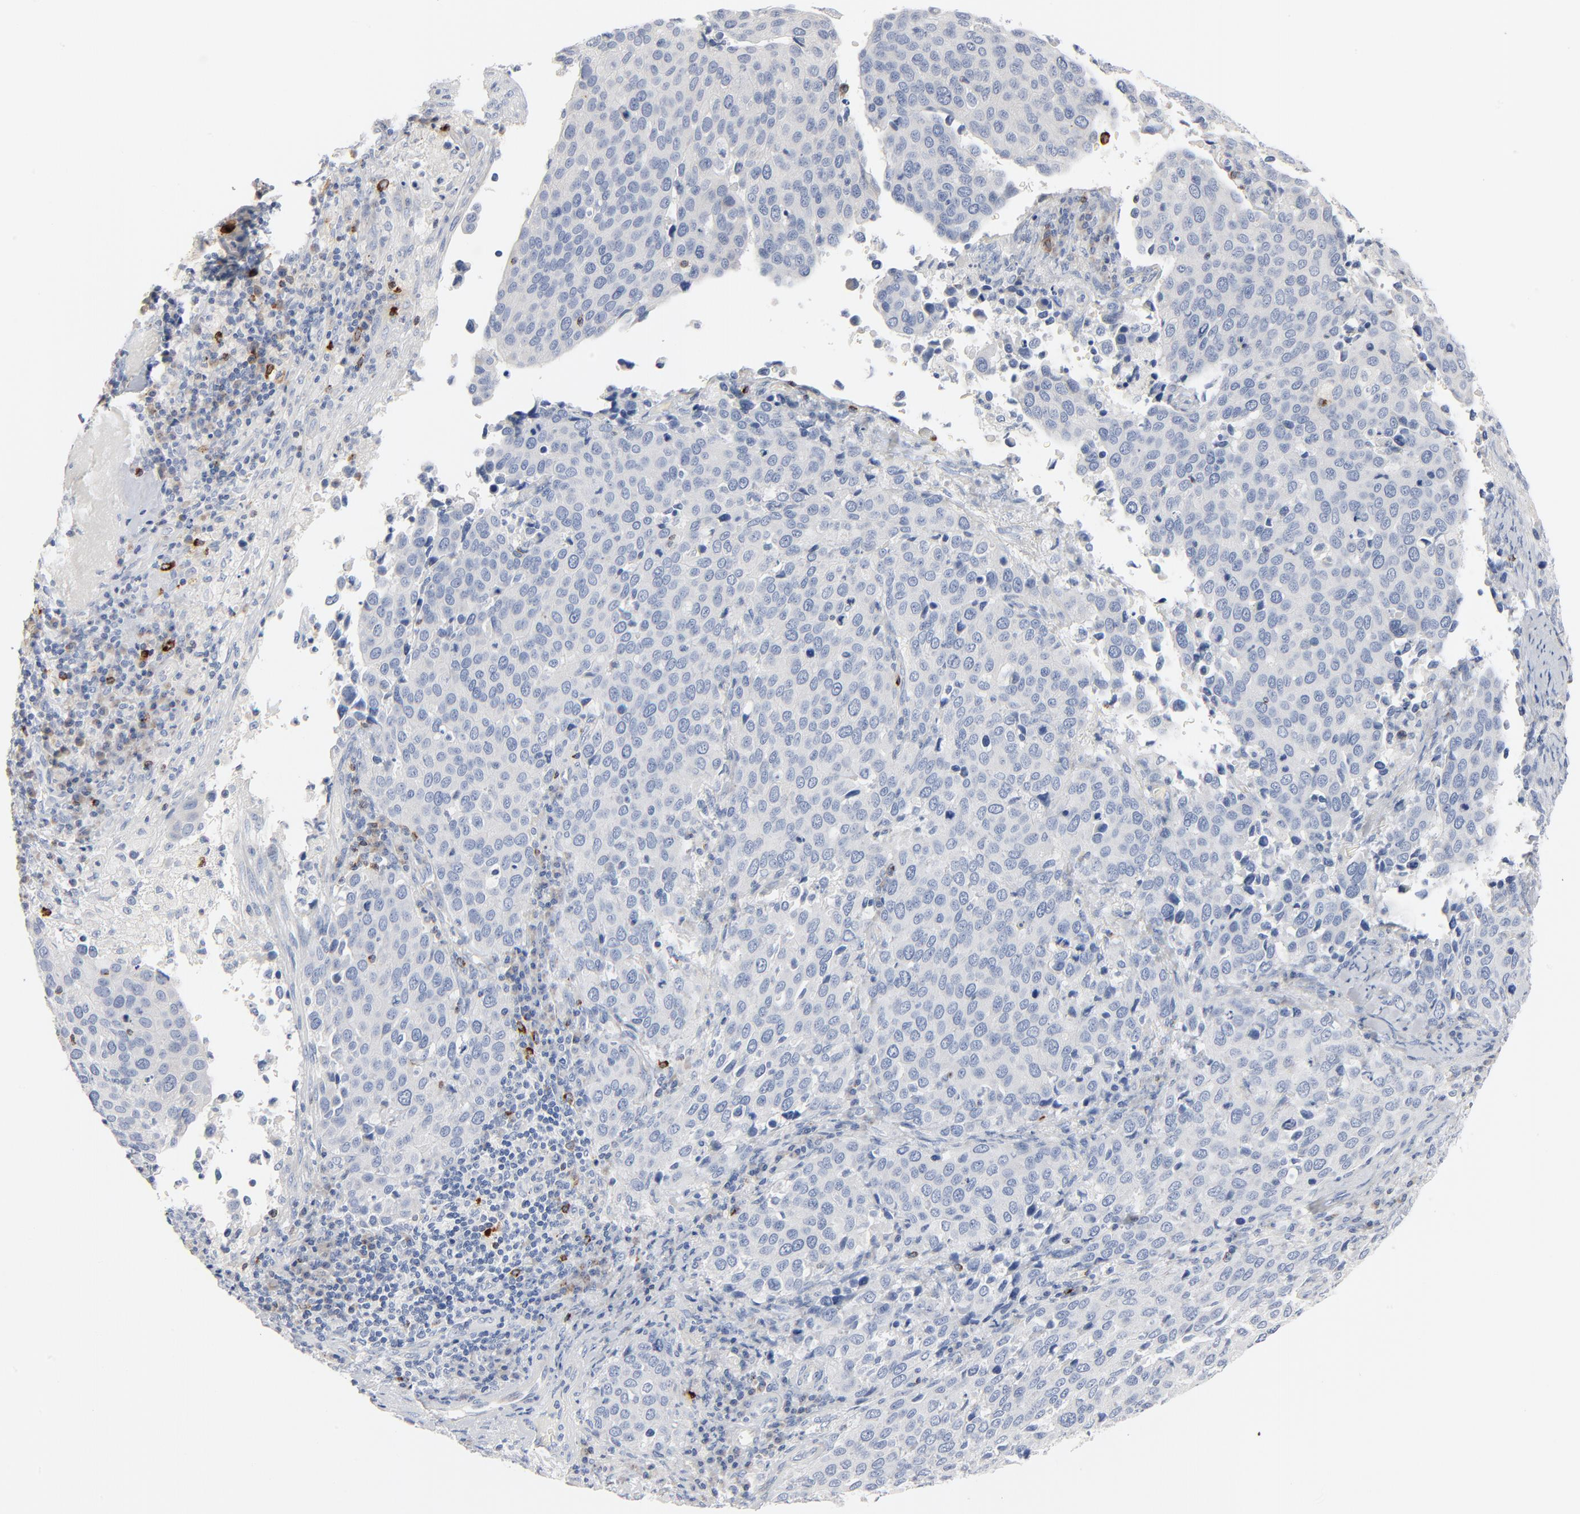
{"staining": {"intensity": "negative", "quantity": "none", "location": "none"}, "tissue": "cervical cancer", "cell_type": "Tumor cells", "image_type": "cancer", "snomed": [{"axis": "morphology", "description": "Squamous cell carcinoma, NOS"}, {"axis": "topography", "description": "Cervix"}], "caption": "This histopathology image is of cervical squamous cell carcinoma stained with immunohistochemistry to label a protein in brown with the nuclei are counter-stained blue. There is no staining in tumor cells. The staining is performed using DAB brown chromogen with nuclei counter-stained in using hematoxylin.", "gene": "GZMB", "patient": {"sex": "female", "age": 54}}